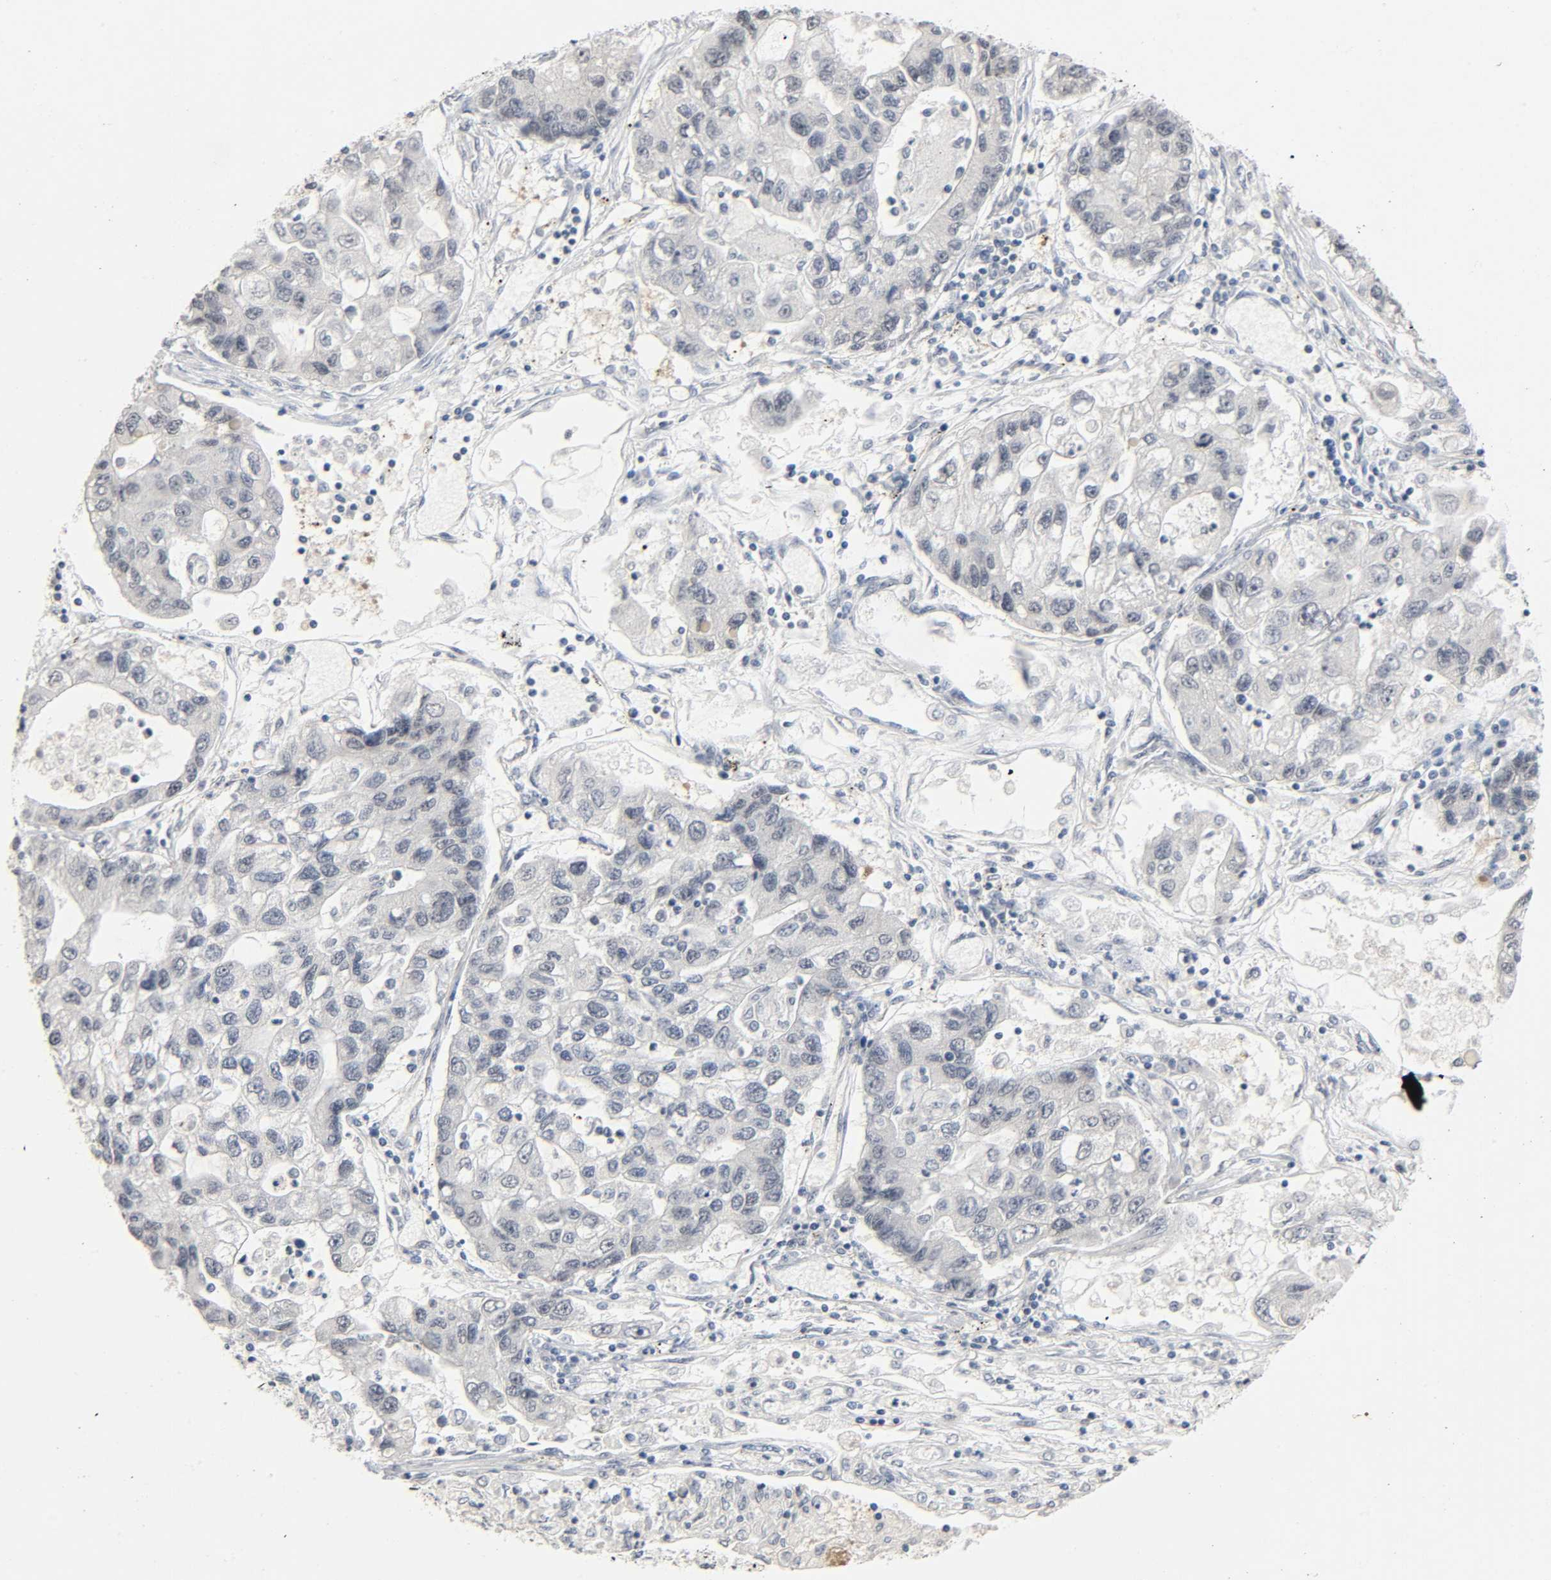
{"staining": {"intensity": "negative", "quantity": "none", "location": "none"}, "tissue": "lung cancer", "cell_type": "Tumor cells", "image_type": "cancer", "snomed": [{"axis": "morphology", "description": "Adenocarcinoma, NOS"}, {"axis": "topography", "description": "Lung"}], "caption": "Tumor cells are negative for brown protein staining in lung cancer (adenocarcinoma).", "gene": "MAPKAPK5", "patient": {"sex": "female", "age": 51}}